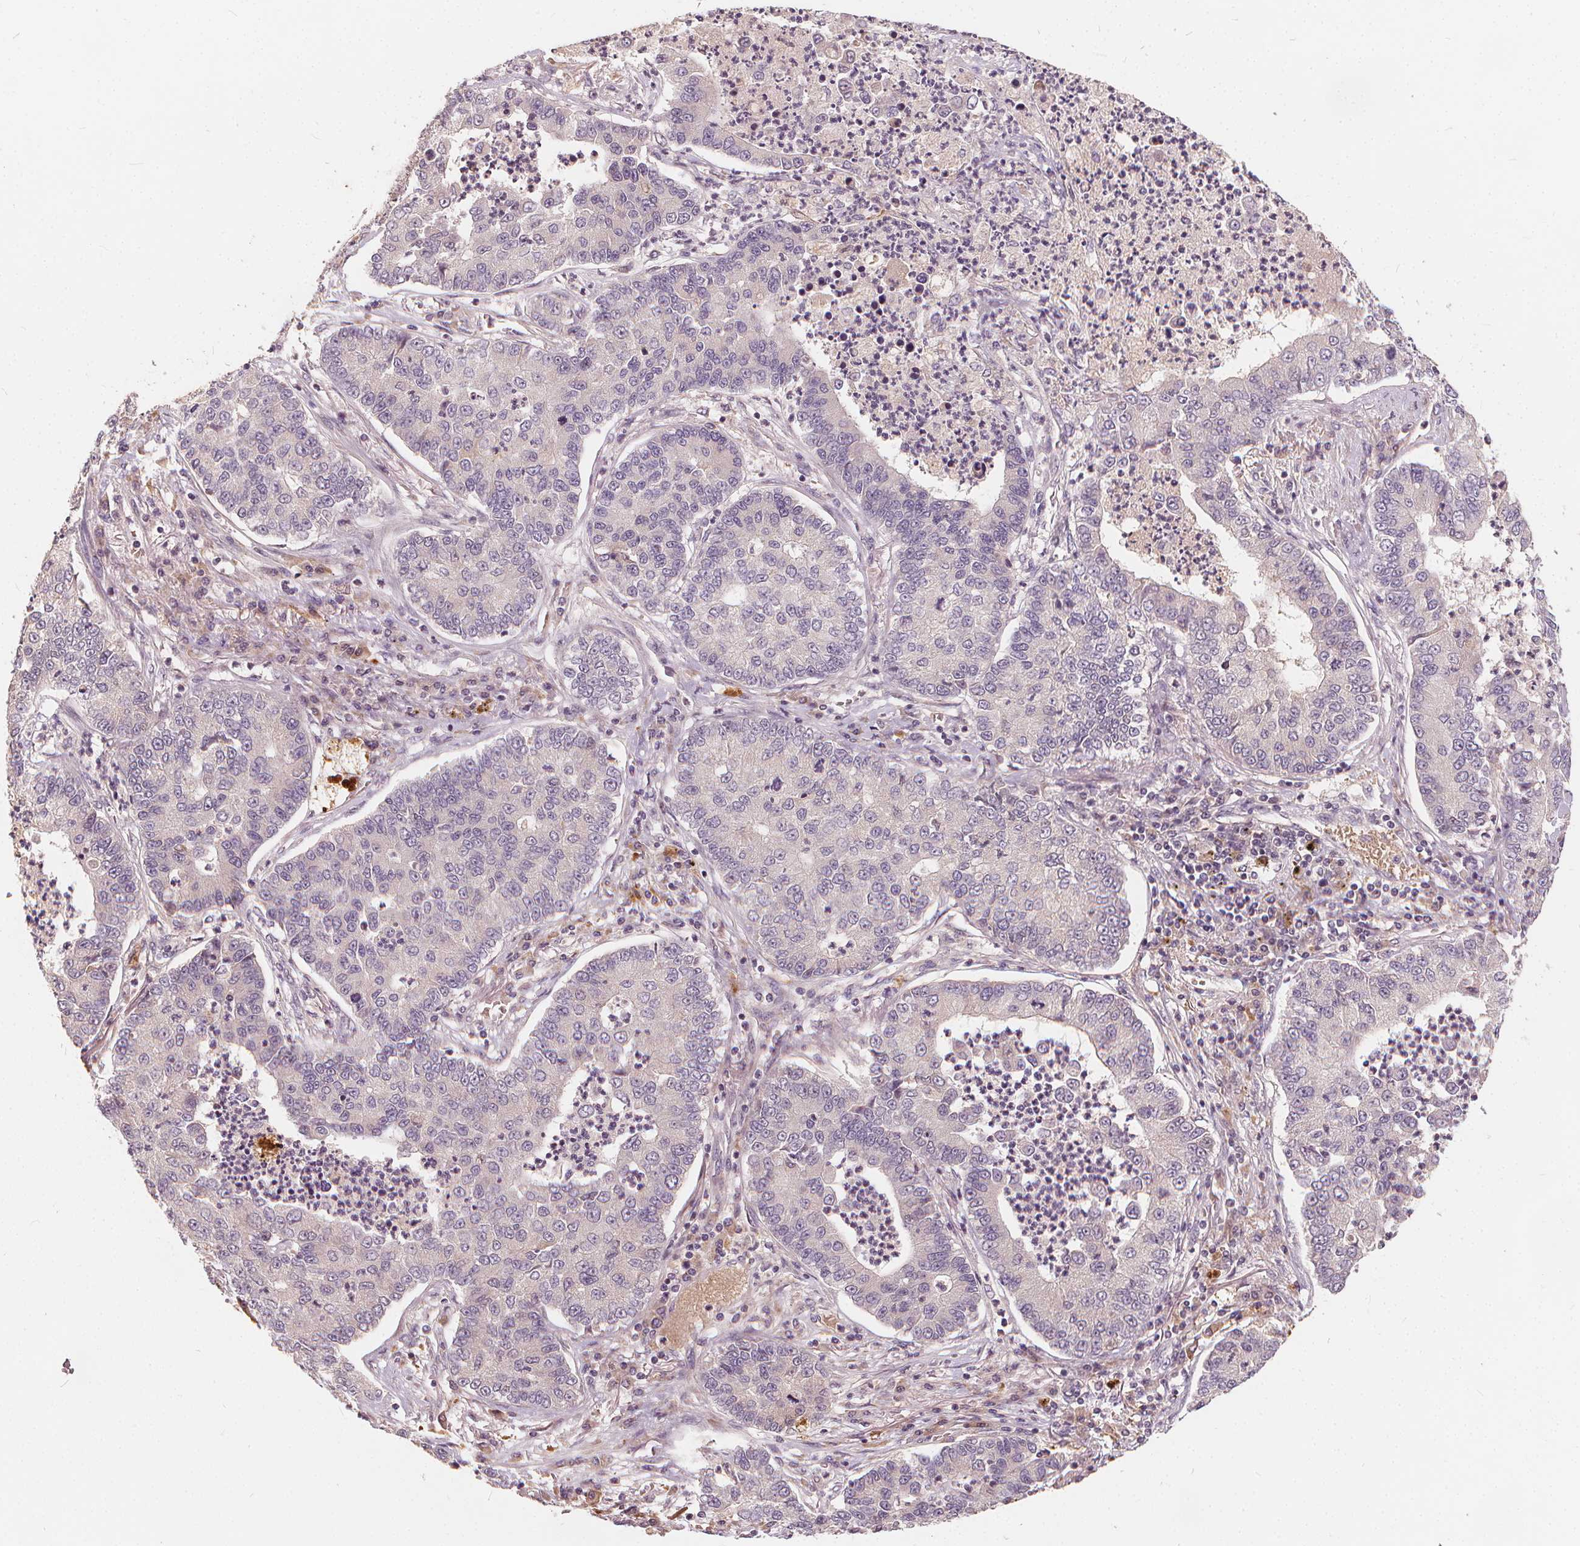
{"staining": {"intensity": "negative", "quantity": "none", "location": "none"}, "tissue": "lung cancer", "cell_type": "Tumor cells", "image_type": "cancer", "snomed": [{"axis": "morphology", "description": "Adenocarcinoma, NOS"}, {"axis": "topography", "description": "Lung"}], "caption": "A micrograph of adenocarcinoma (lung) stained for a protein exhibits no brown staining in tumor cells.", "gene": "IPO13", "patient": {"sex": "female", "age": 57}}